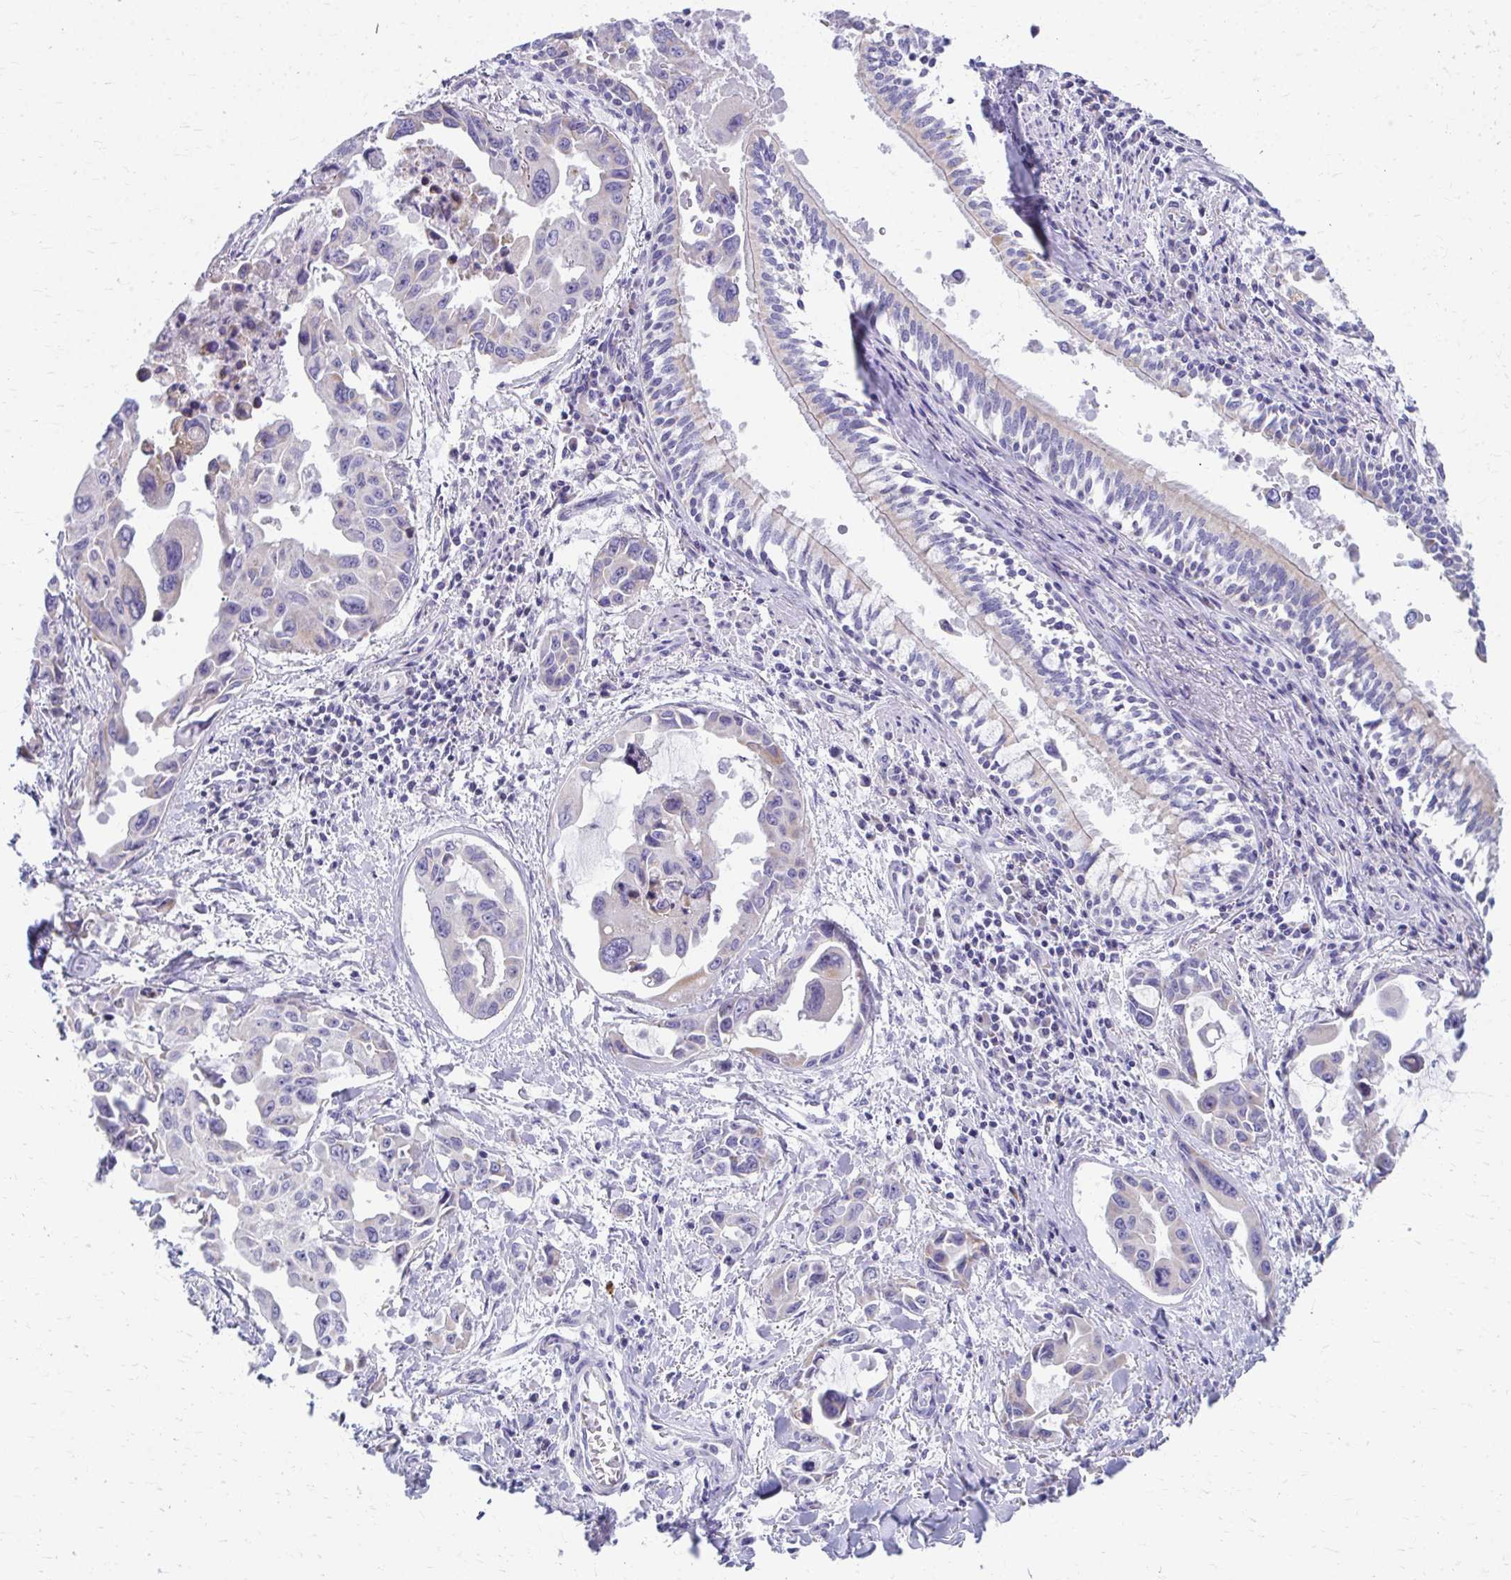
{"staining": {"intensity": "negative", "quantity": "none", "location": "none"}, "tissue": "lung cancer", "cell_type": "Tumor cells", "image_type": "cancer", "snomed": [{"axis": "morphology", "description": "Adenocarcinoma, NOS"}, {"axis": "topography", "description": "Lung"}], "caption": "Human adenocarcinoma (lung) stained for a protein using IHC demonstrates no staining in tumor cells.", "gene": "IL37", "patient": {"sex": "male", "age": 64}}